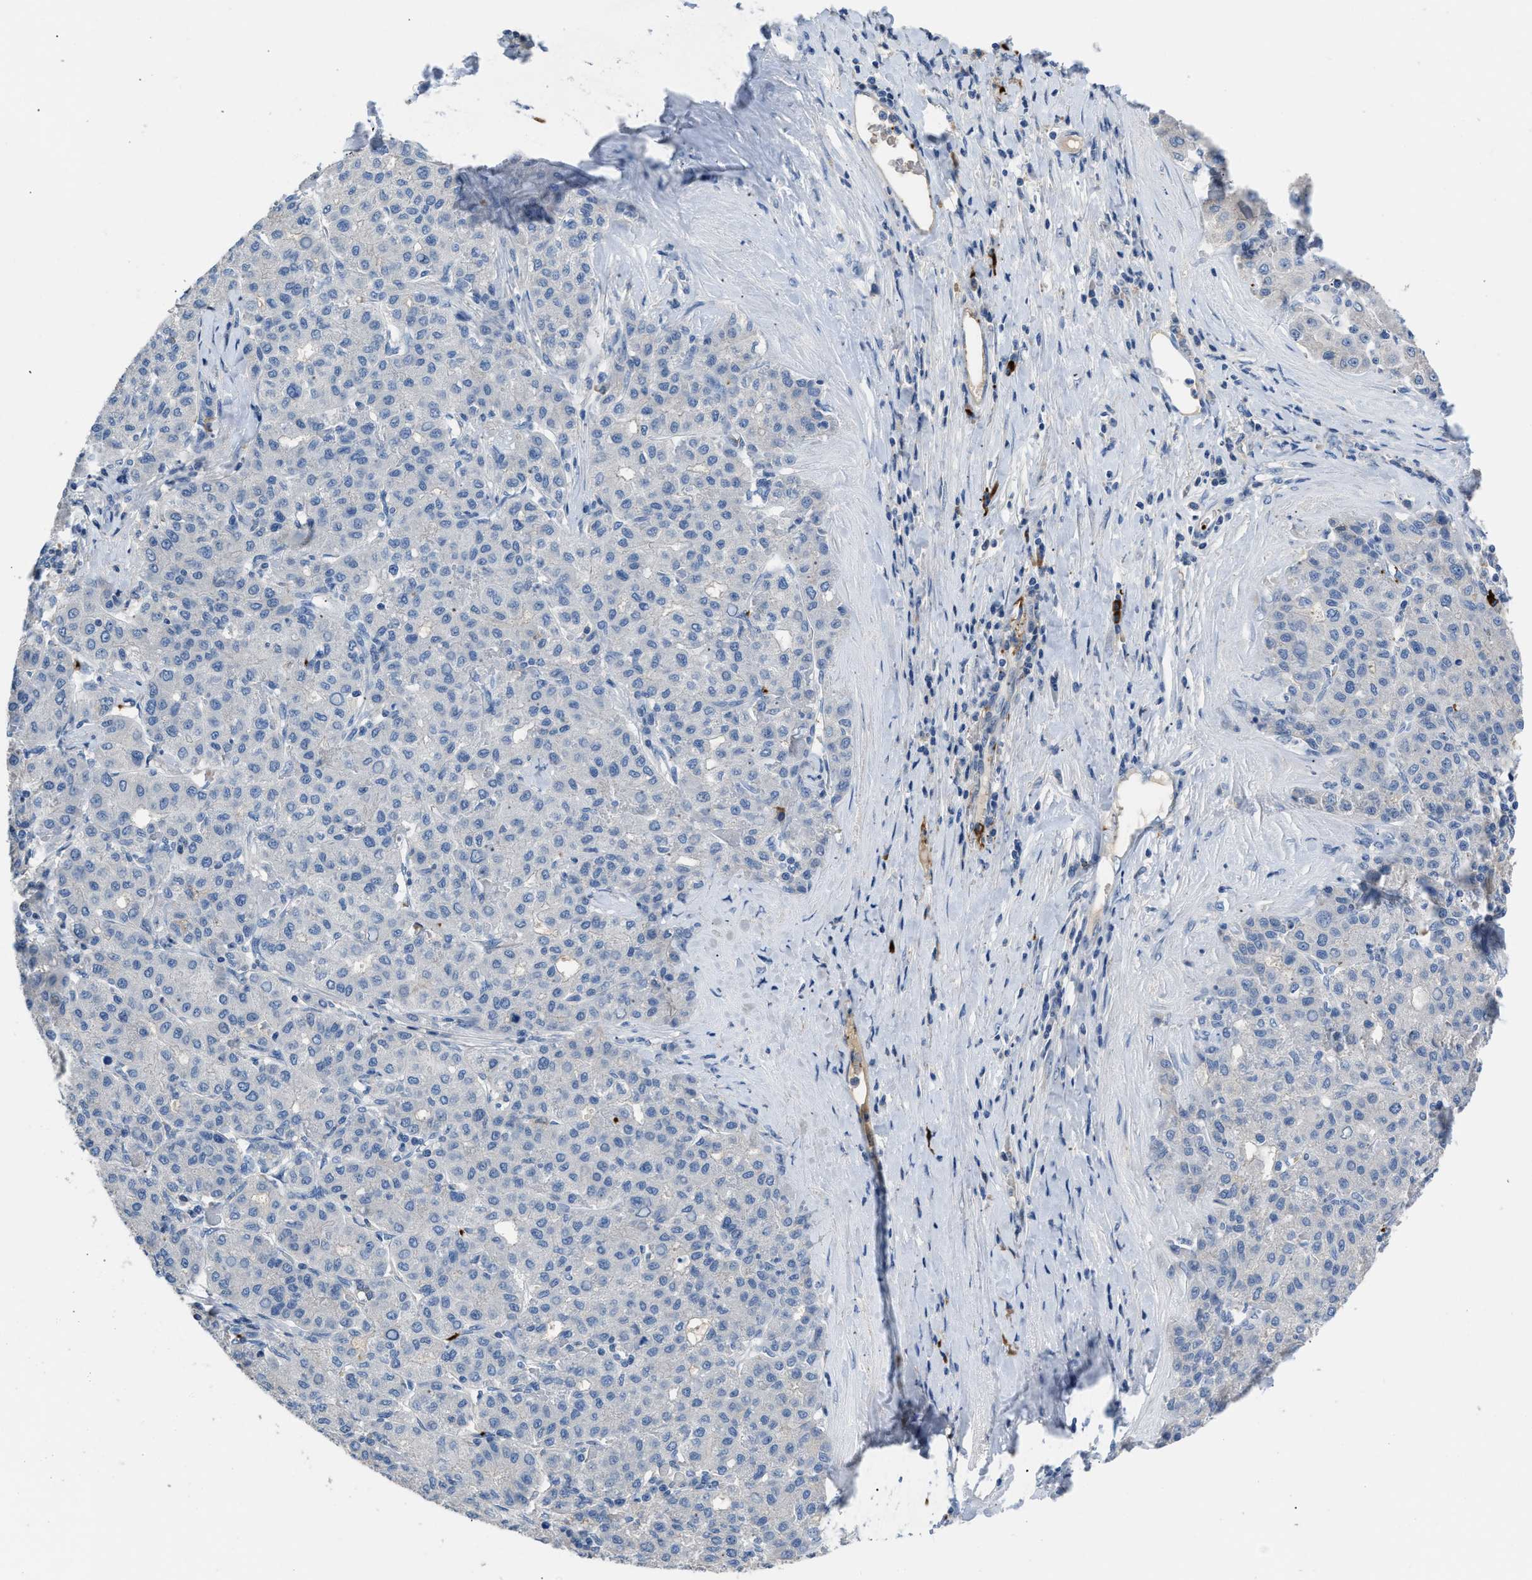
{"staining": {"intensity": "negative", "quantity": "none", "location": "none"}, "tissue": "liver cancer", "cell_type": "Tumor cells", "image_type": "cancer", "snomed": [{"axis": "morphology", "description": "Carcinoma, Hepatocellular, NOS"}, {"axis": "topography", "description": "Liver"}], "caption": "This is a histopathology image of immunohistochemistry (IHC) staining of liver cancer, which shows no positivity in tumor cells.", "gene": "FGF18", "patient": {"sex": "male", "age": 65}}